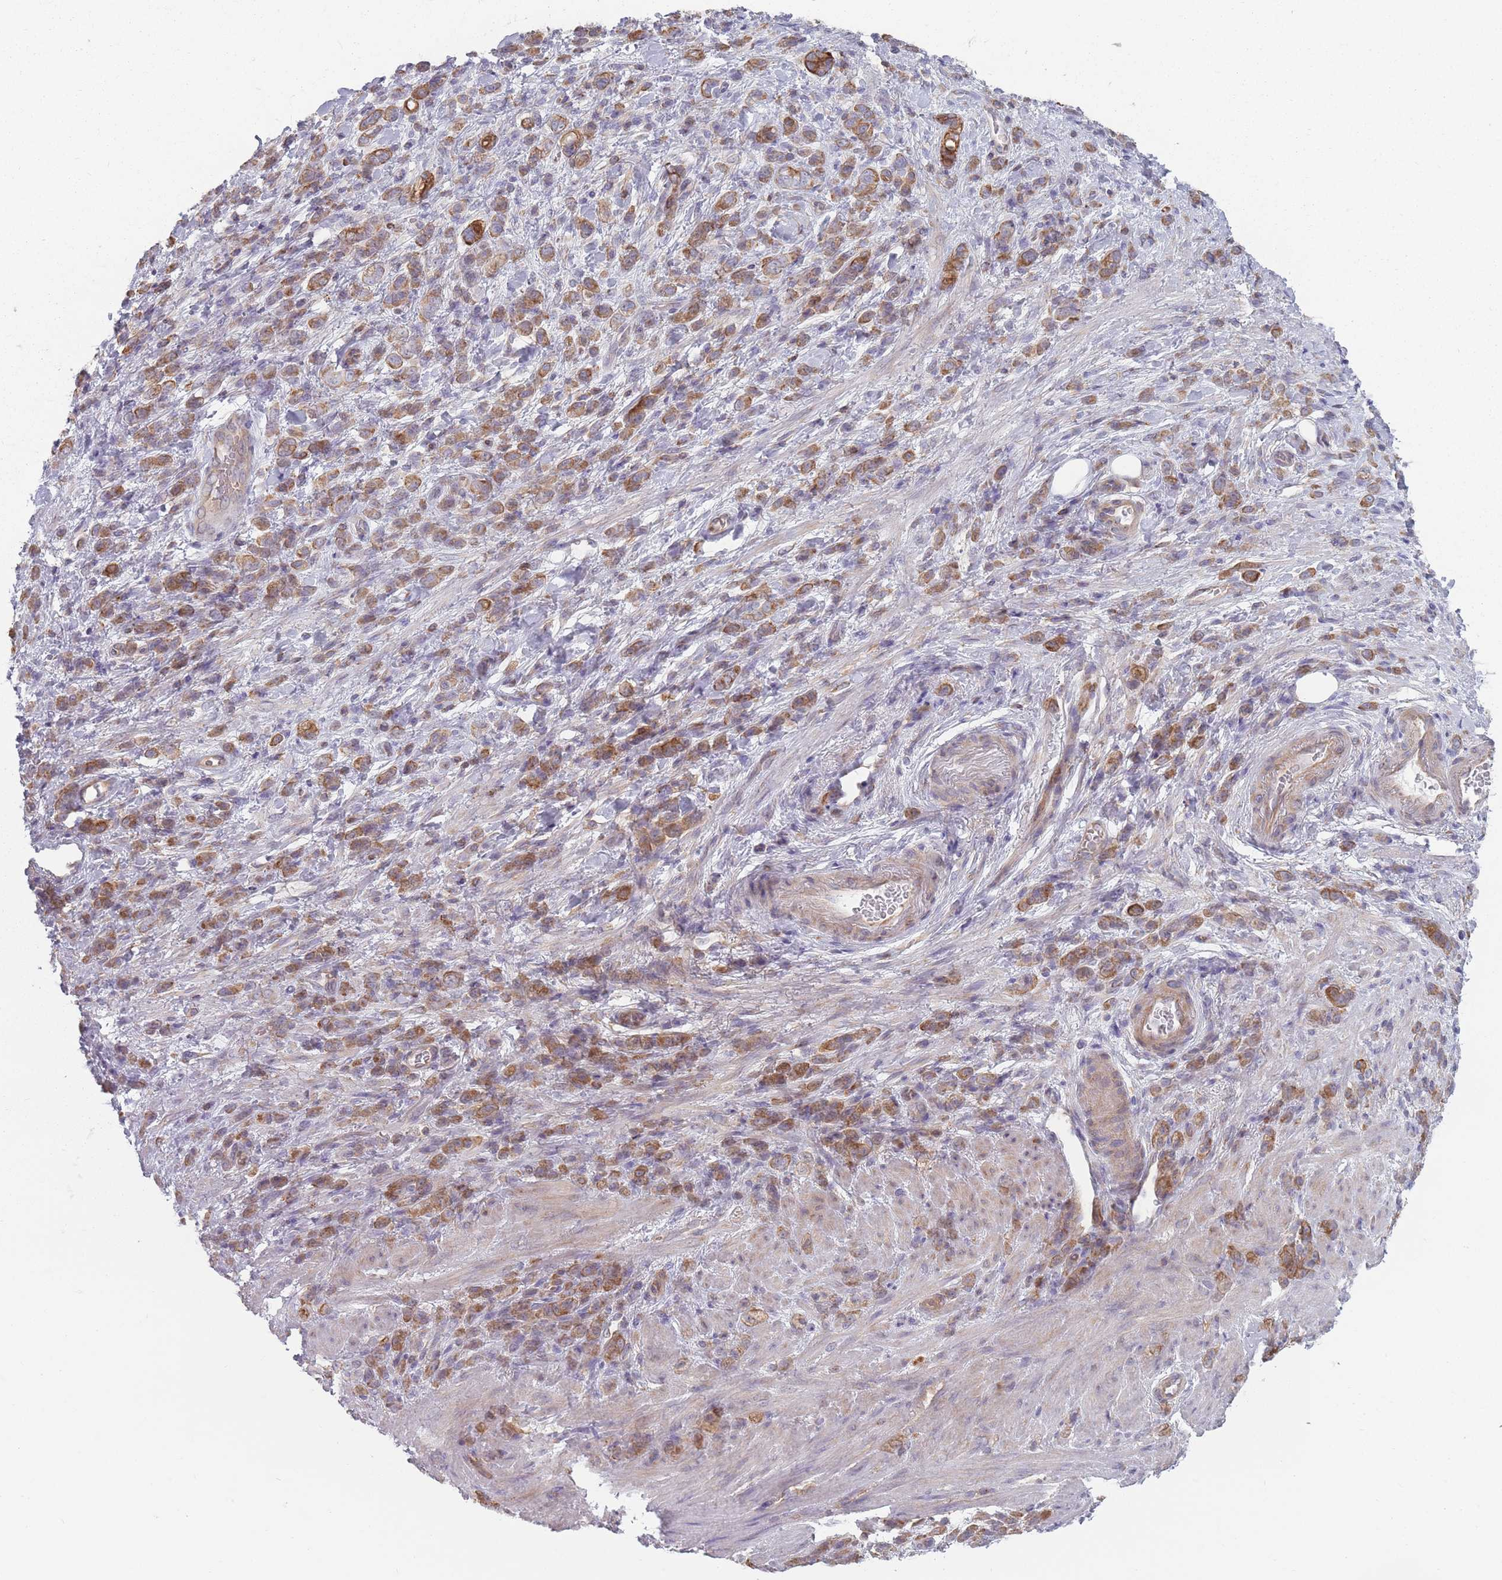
{"staining": {"intensity": "moderate", "quantity": ">75%", "location": "cytoplasmic/membranous"}, "tissue": "stomach cancer", "cell_type": "Tumor cells", "image_type": "cancer", "snomed": [{"axis": "morphology", "description": "Adenocarcinoma, NOS"}, {"axis": "topography", "description": "Stomach"}], "caption": "Immunohistochemical staining of human stomach adenocarcinoma reveals medium levels of moderate cytoplasmic/membranous positivity in approximately >75% of tumor cells.", "gene": "HSBP1L1", "patient": {"sex": "male", "age": 77}}